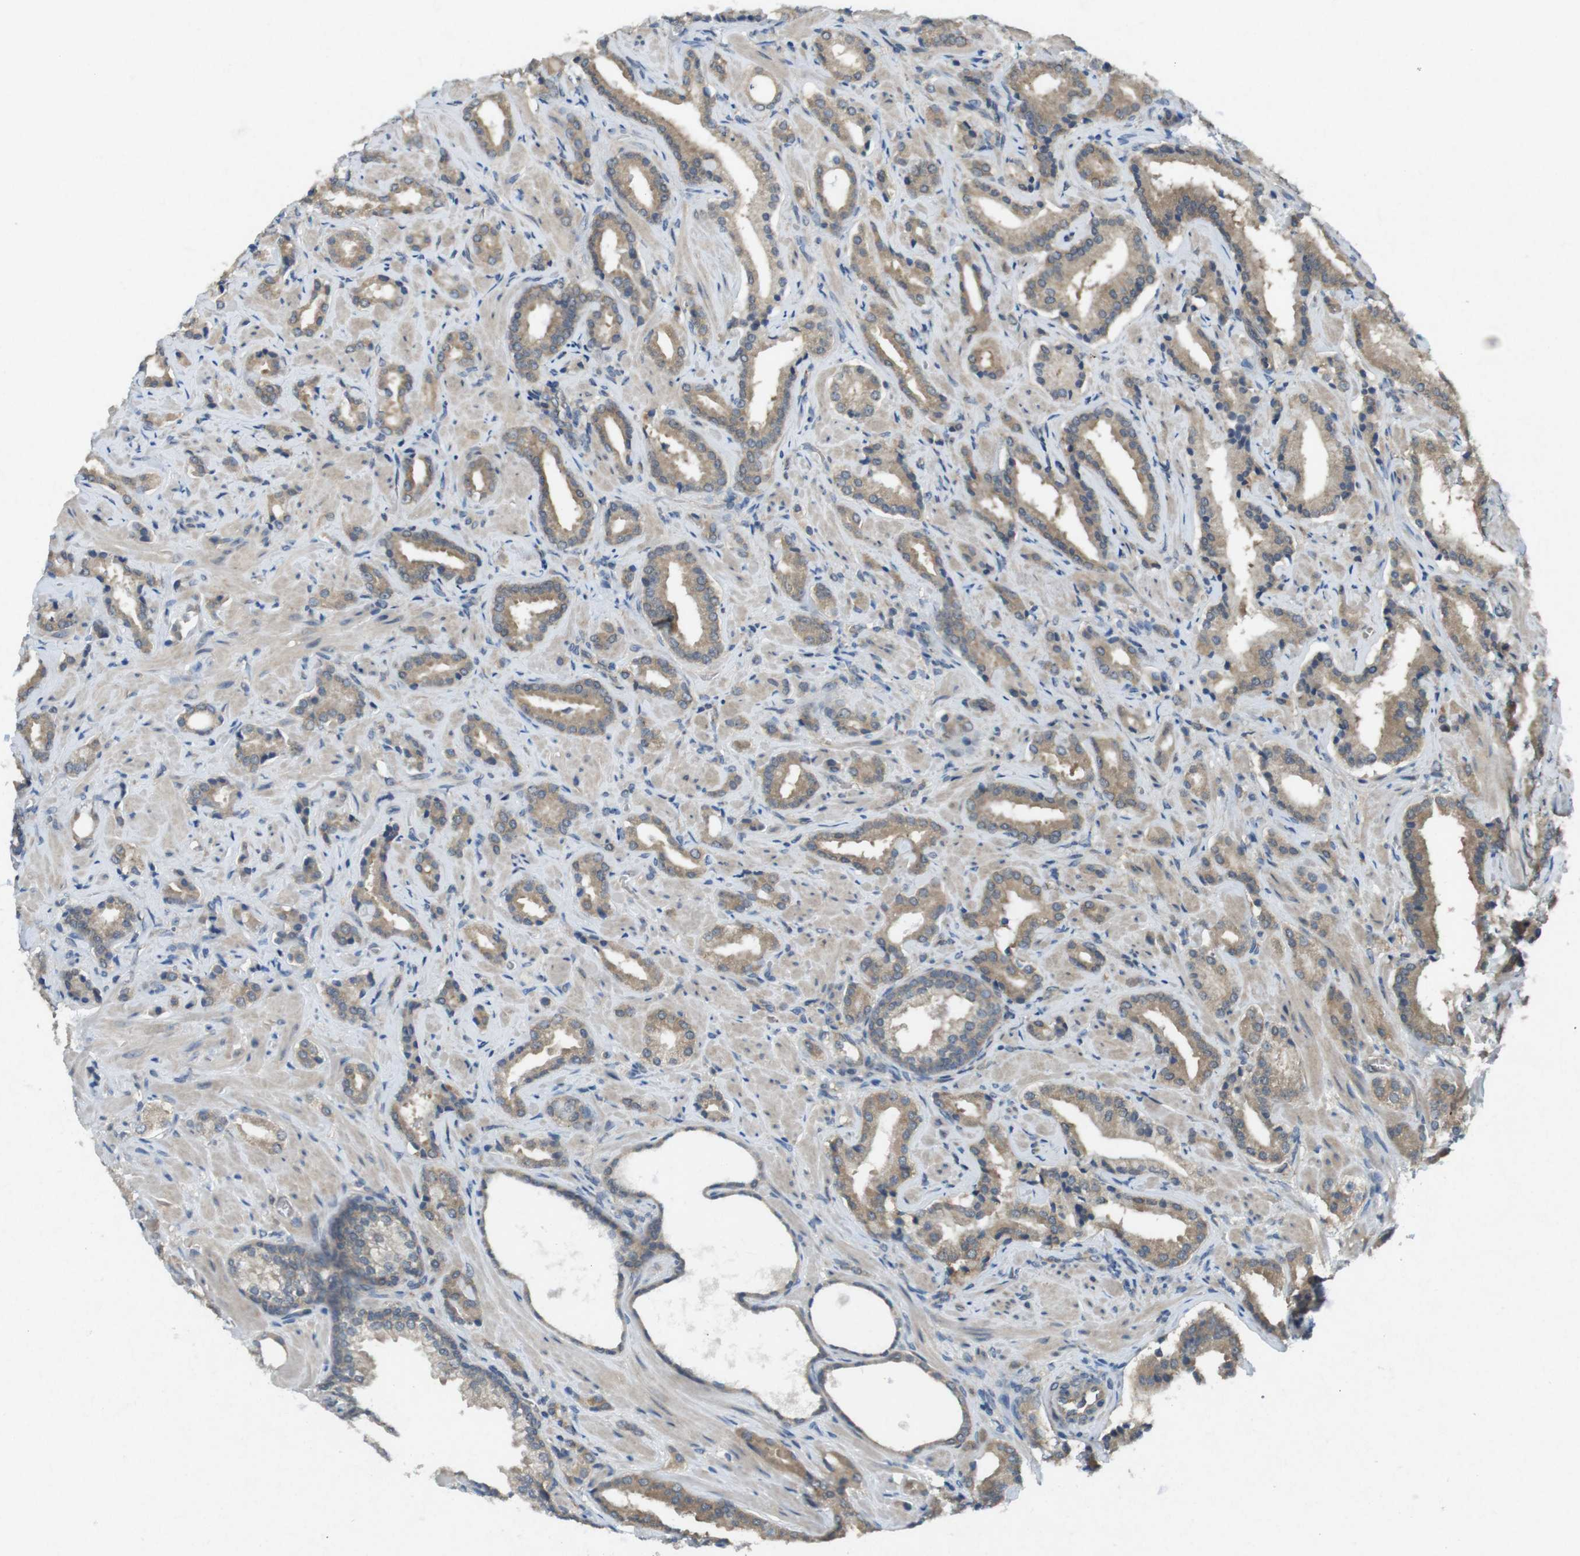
{"staining": {"intensity": "moderate", "quantity": ">75%", "location": "cytoplasmic/membranous"}, "tissue": "prostate cancer", "cell_type": "Tumor cells", "image_type": "cancer", "snomed": [{"axis": "morphology", "description": "Adenocarcinoma, High grade"}, {"axis": "topography", "description": "Prostate"}], "caption": "Tumor cells demonstrate medium levels of moderate cytoplasmic/membranous staining in approximately >75% of cells in human prostate high-grade adenocarcinoma. (brown staining indicates protein expression, while blue staining denotes nuclei).", "gene": "SUGT1", "patient": {"sex": "male", "age": 64}}